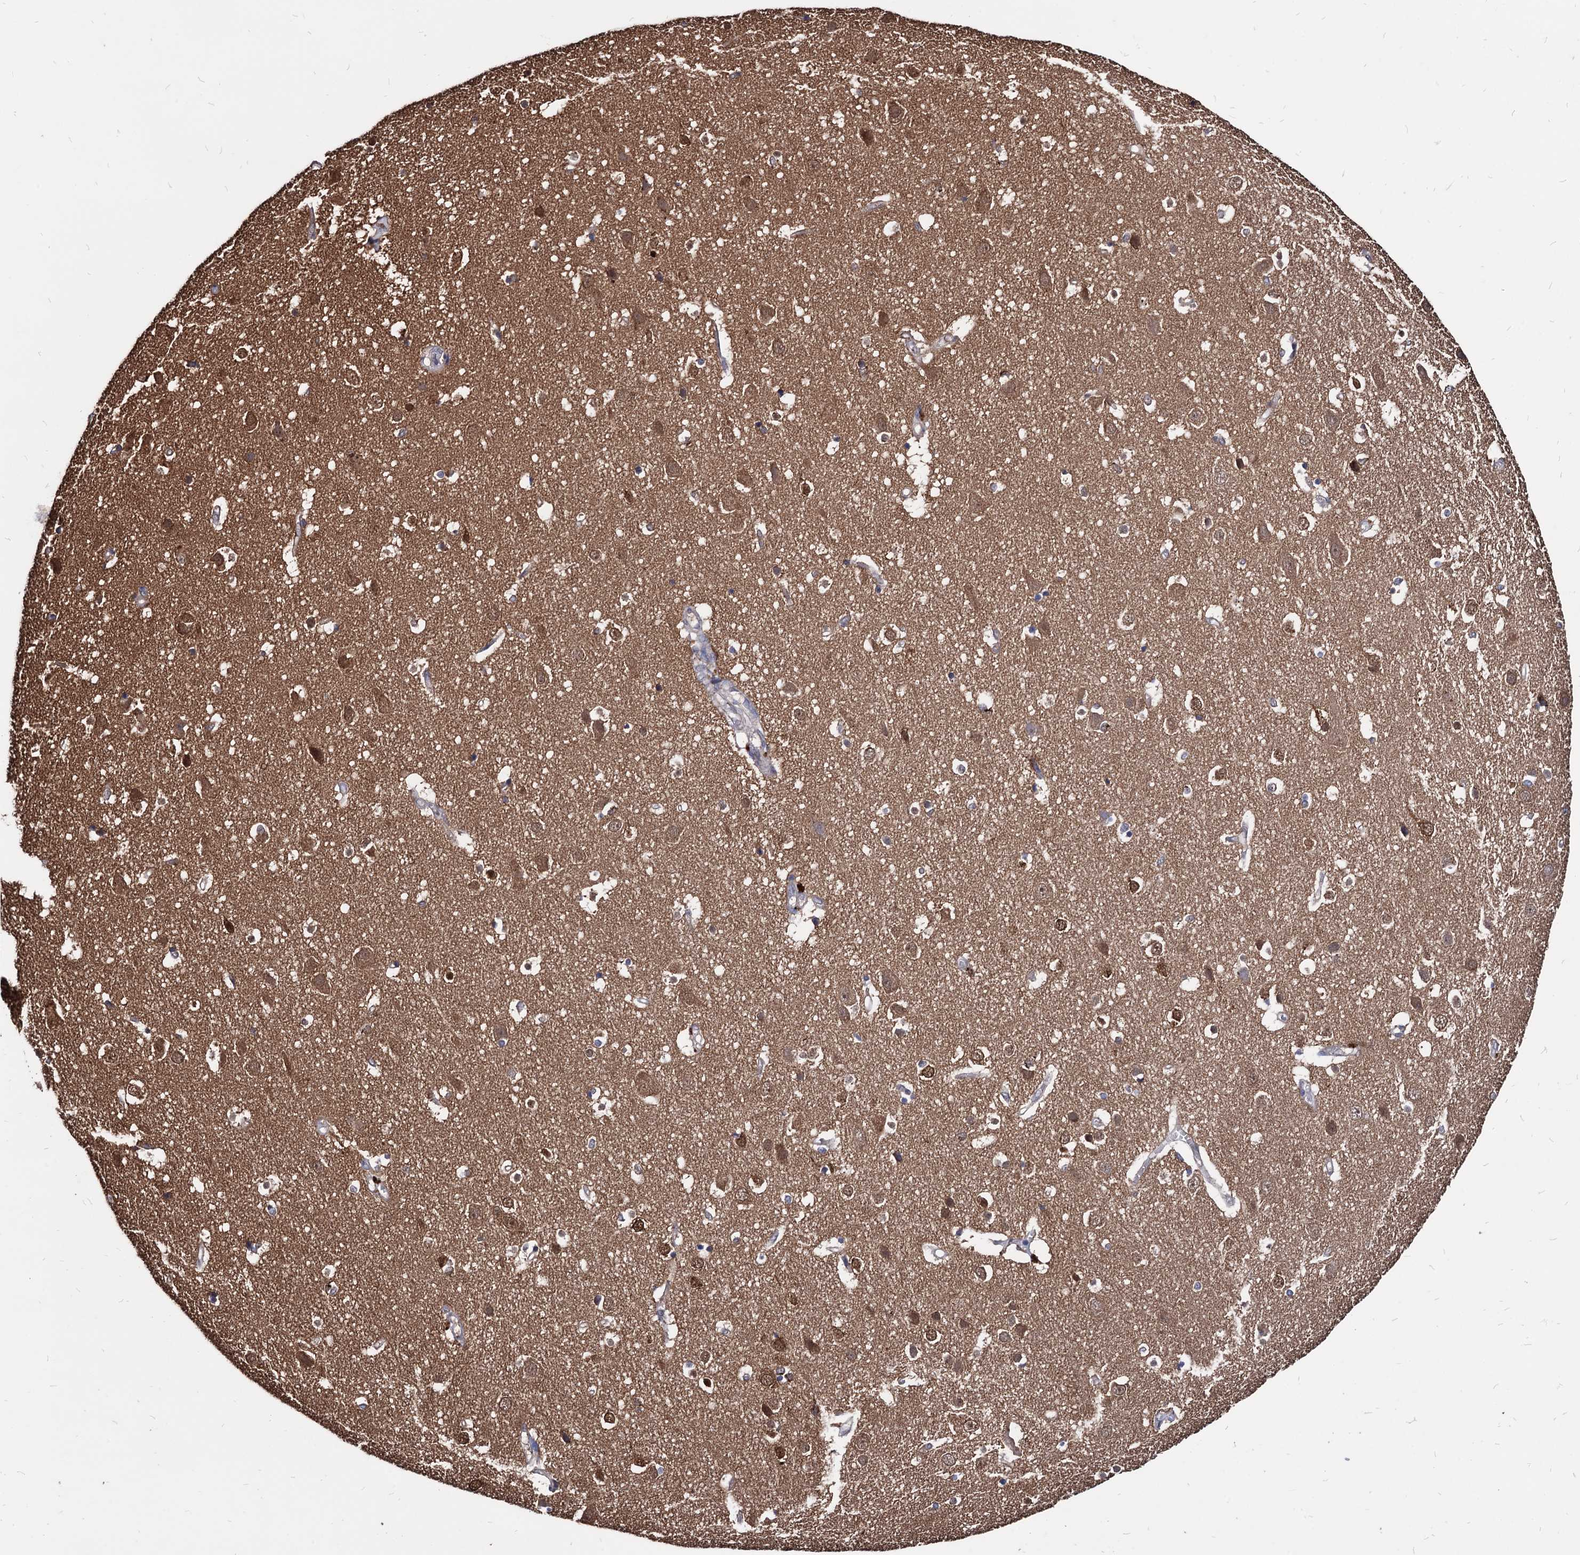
{"staining": {"intensity": "negative", "quantity": "none", "location": "none"}, "tissue": "cerebral cortex", "cell_type": "Endothelial cells", "image_type": "normal", "snomed": [{"axis": "morphology", "description": "Normal tissue, NOS"}, {"axis": "topography", "description": "Cerebral cortex"}], "caption": "Histopathology image shows no significant protein expression in endothelial cells of normal cerebral cortex.", "gene": "ESD", "patient": {"sex": "male", "age": 54}}